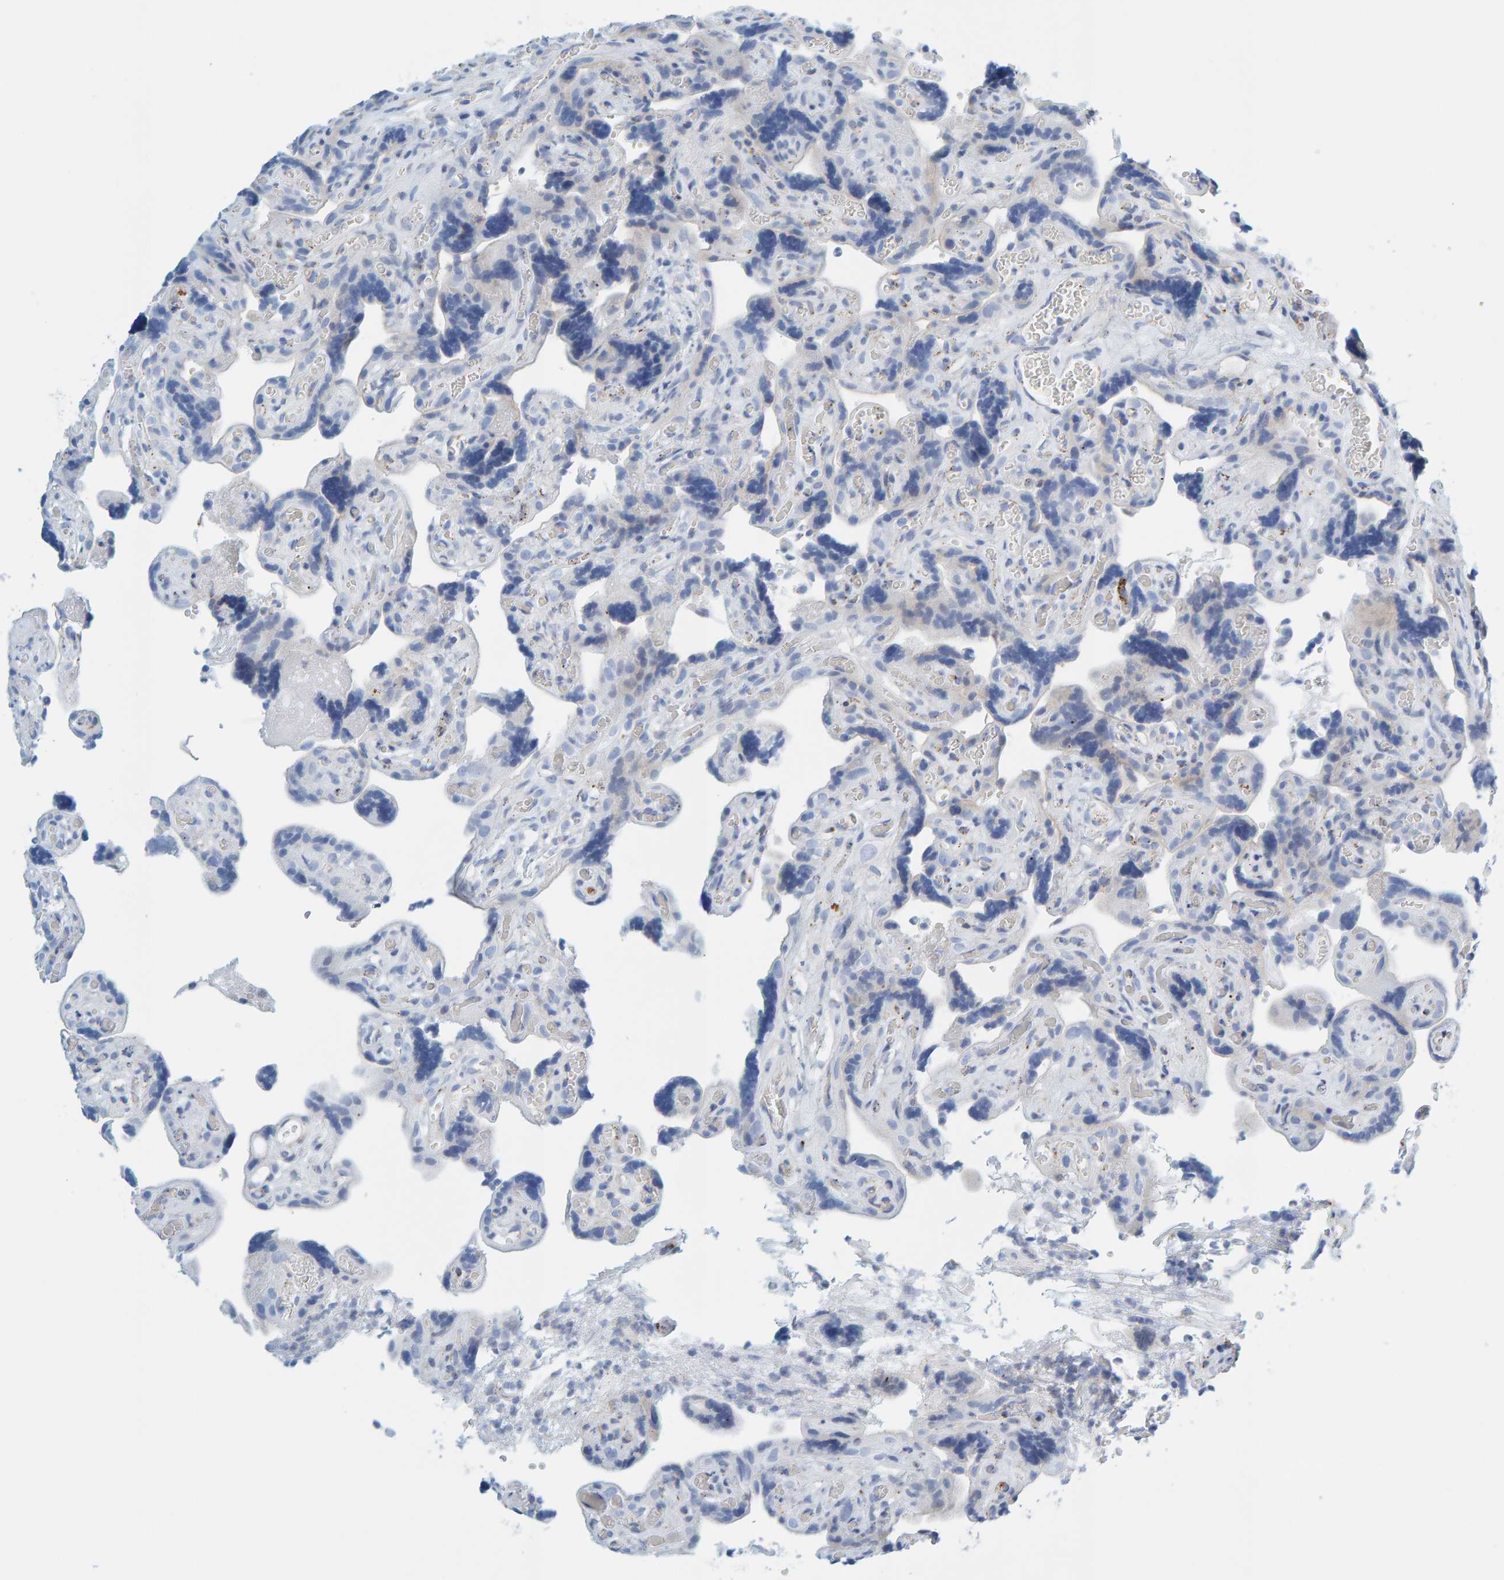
{"staining": {"intensity": "negative", "quantity": "none", "location": "none"}, "tissue": "placenta", "cell_type": "Trophoblastic cells", "image_type": "normal", "snomed": [{"axis": "morphology", "description": "Normal tissue, NOS"}, {"axis": "topography", "description": "Placenta"}], "caption": "Placenta stained for a protein using IHC exhibits no positivity trophoblastic cells.", "gene": "BIN3", "patient": {"sex": "female", "age": 30}}